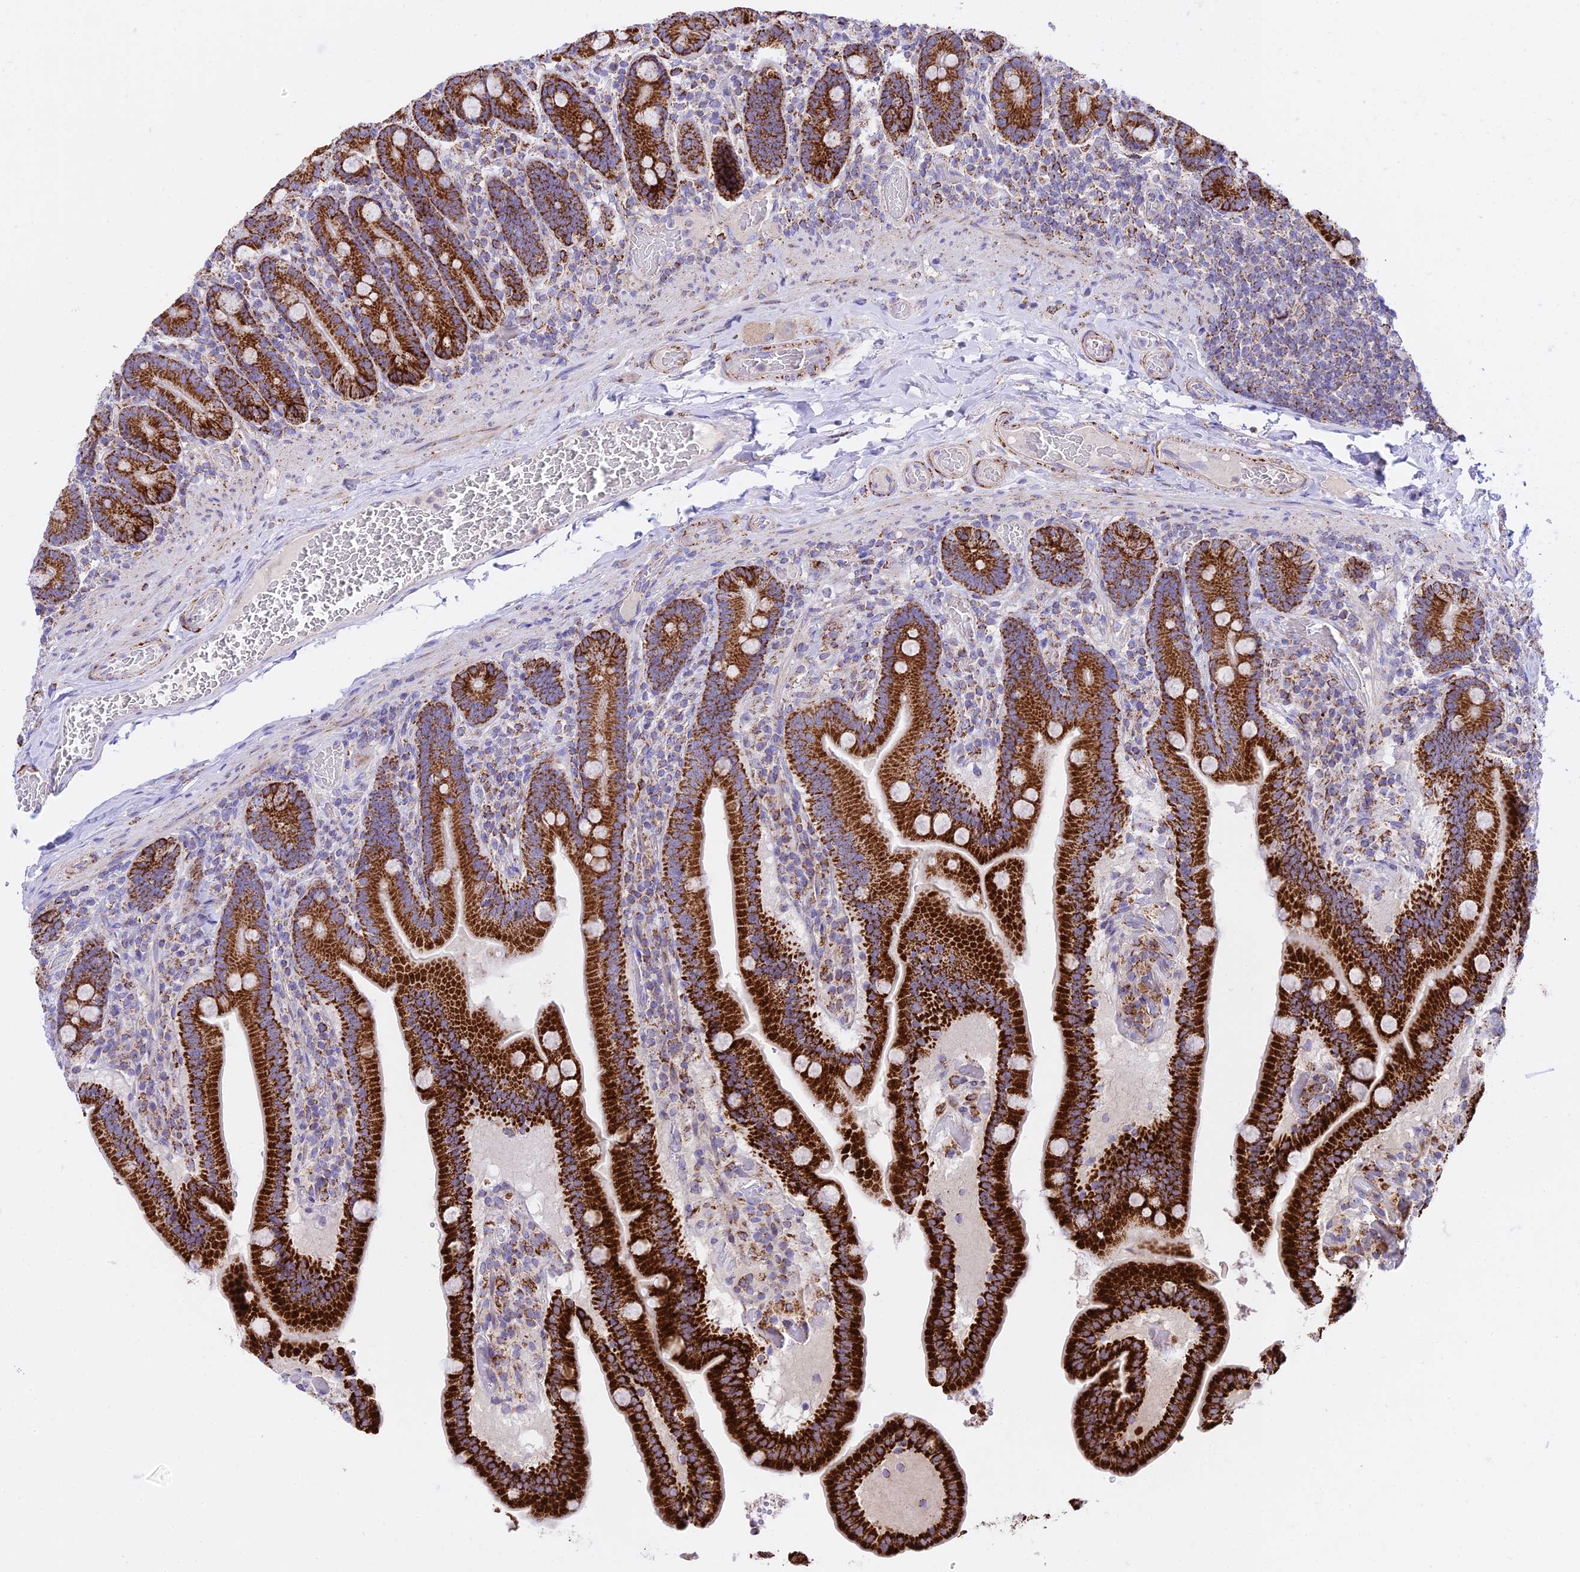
{"staining": {"intensity": "strong", "quantity": ">75%", "location": "cytoplasmic/membranous"}, "tissue": "duodenum", "cell_type": "Glandular cells", "image_type": "normal", "snomed": [{"axis": "morphology", "description": "Normal tissue, NOS"}, {"axis": "topography", "description": "Duodenum"}], "caption": "Protein staining of benign duodenum reveals strong cytoplasmic/membranous staining in about >75% of glandular cells. Using DAB (brown) and hematoxylin (blue) stains, captured at high magnification using brightfield microscopy.", "gene": "HSDL2", "patient": {"sex": "female", "age": 62}}